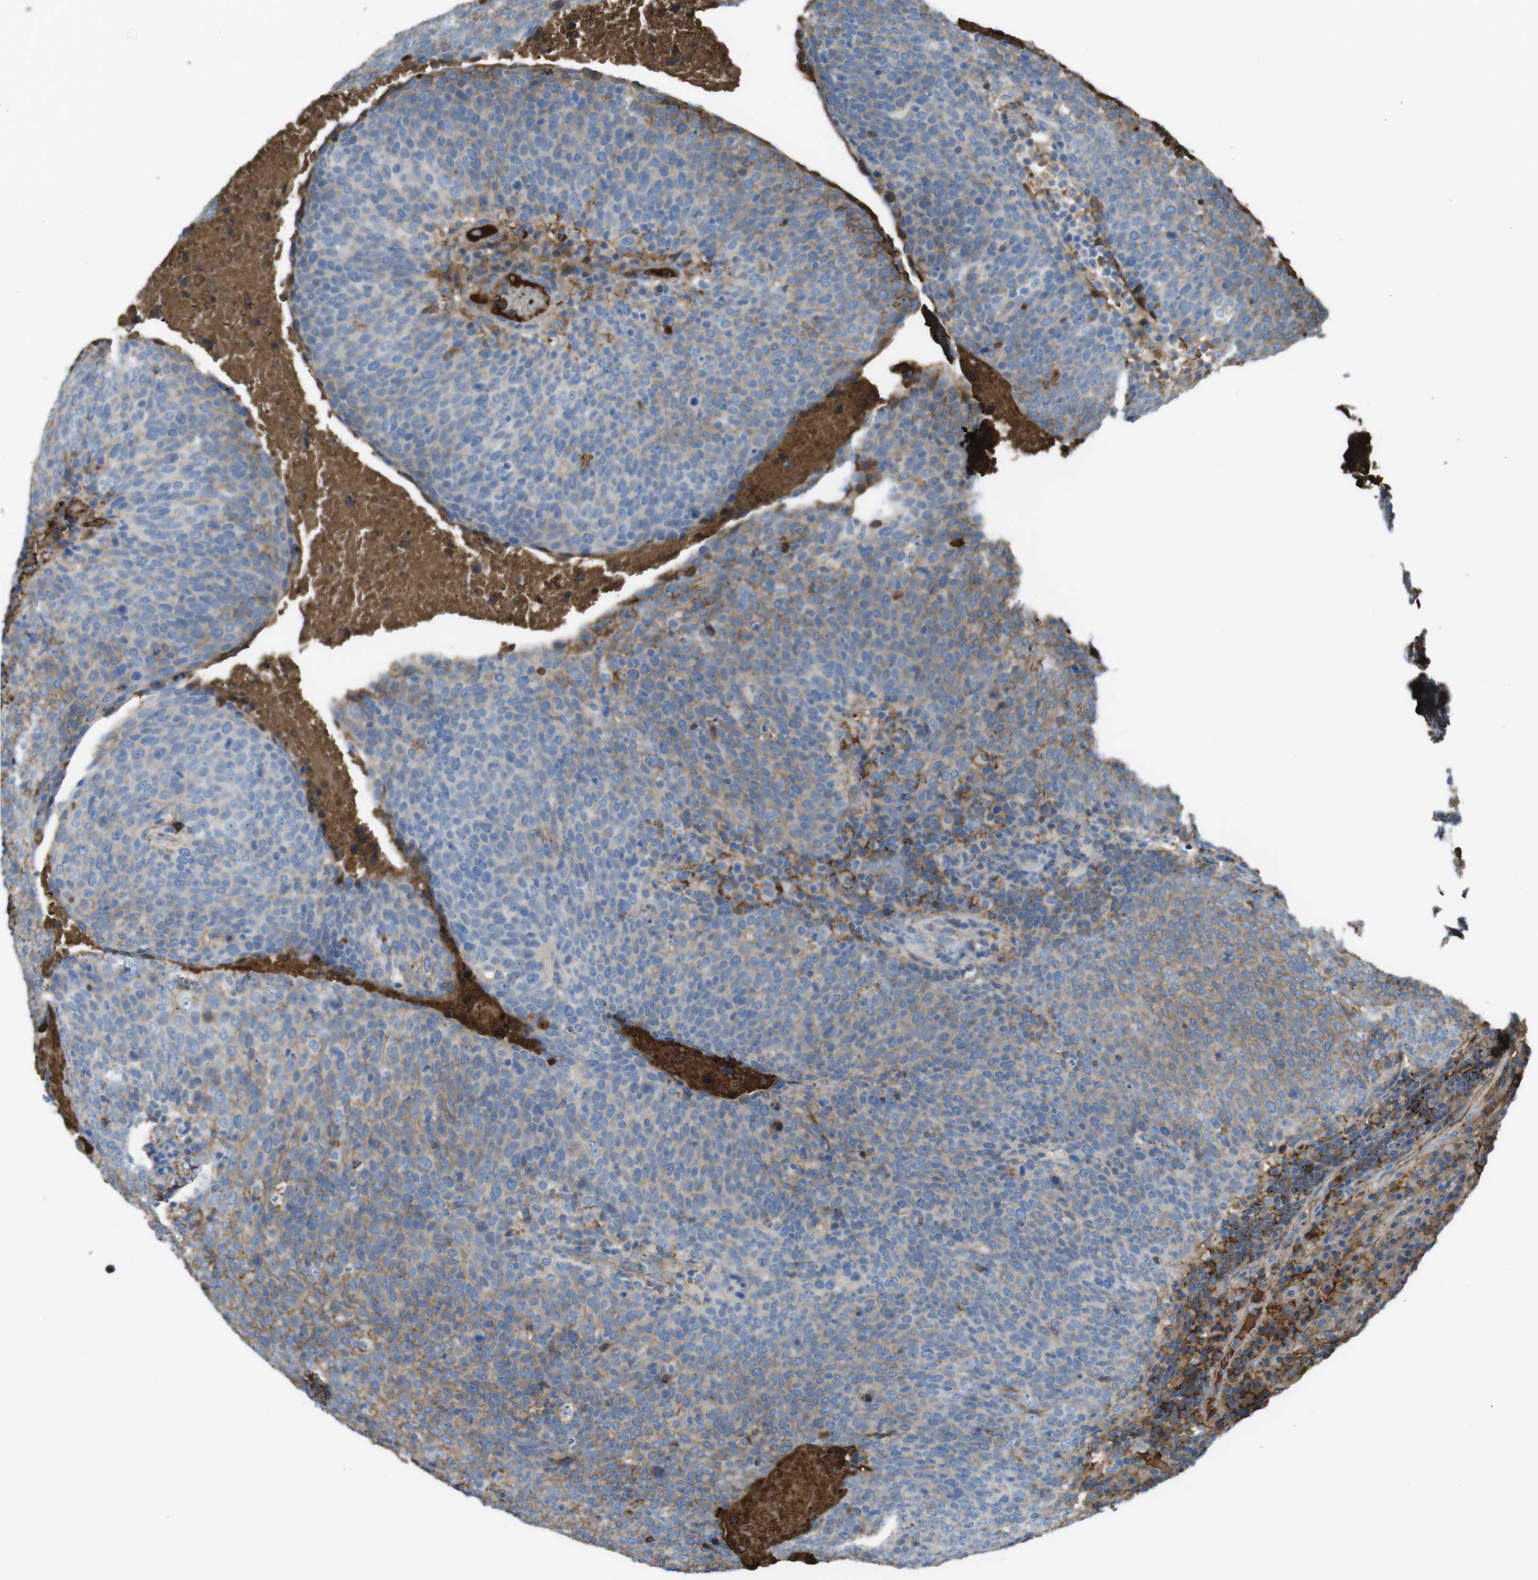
{"staining": {"intensity": "moderate", "quantity": "25%-75%", "location": "cytoplasmic/membranous"}, "tissue": "head and neck cancer", "cell_type": "Tumor cells", "image_type": "cancer", "snomed": [{"axis": "morphology", "description": "Squamous cell carcinoma, NOS"}, {"axis": "morphology", "description": "Squamous cell carcinoma, metastatic, NOS"}, {"axis": "topography", "description": "Lymph node"}, {"axis": "topography", "description": "Head-Neck"}], "caption": "IHC micrograph of neoplastic tissue: human head and neck cancer (squamous cell carcinoma) stained using IHC displays medium levels of moderate protein expression localized specifically in the cytoplasmic/membranous of tumor cells, appearing as a cytoplasmic/membranous brown color.", "gene": "LTBP4", "patient": {"sex": "male", "age": 62}}